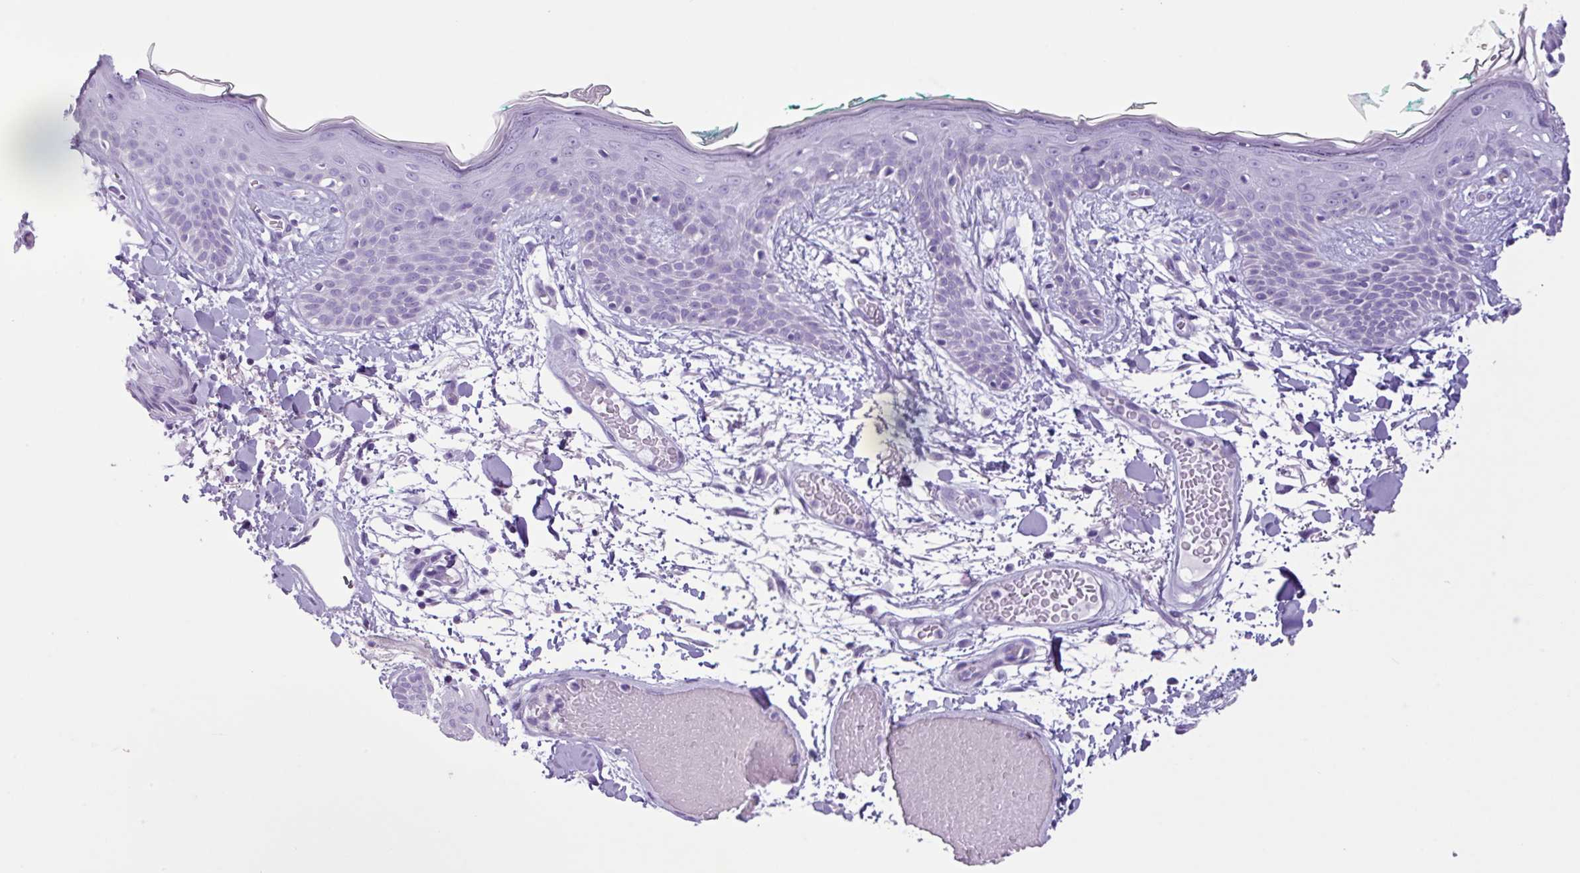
{"staining": {"intensity": "negative", "quantity": "none", "location": "none"}, "tissue": "skin", "cell_type": "Fibroblasts", "image_type": "normal", "snomed": [{"axis": "morphology", "description": "Normal tissue, NOS"}, {"axis": "topography", "description": "Skin"}], "caption": "Histopathology image shows no significant protein staining in fibroblasts of normal skin. The staining is performed using DAB (3,3'-diaminobenzidine) brown chromogen with nuclei counter-stained in using hematoxylin.", "gene": "AGO3", "patient": {"sex": "male", "age": 79}}